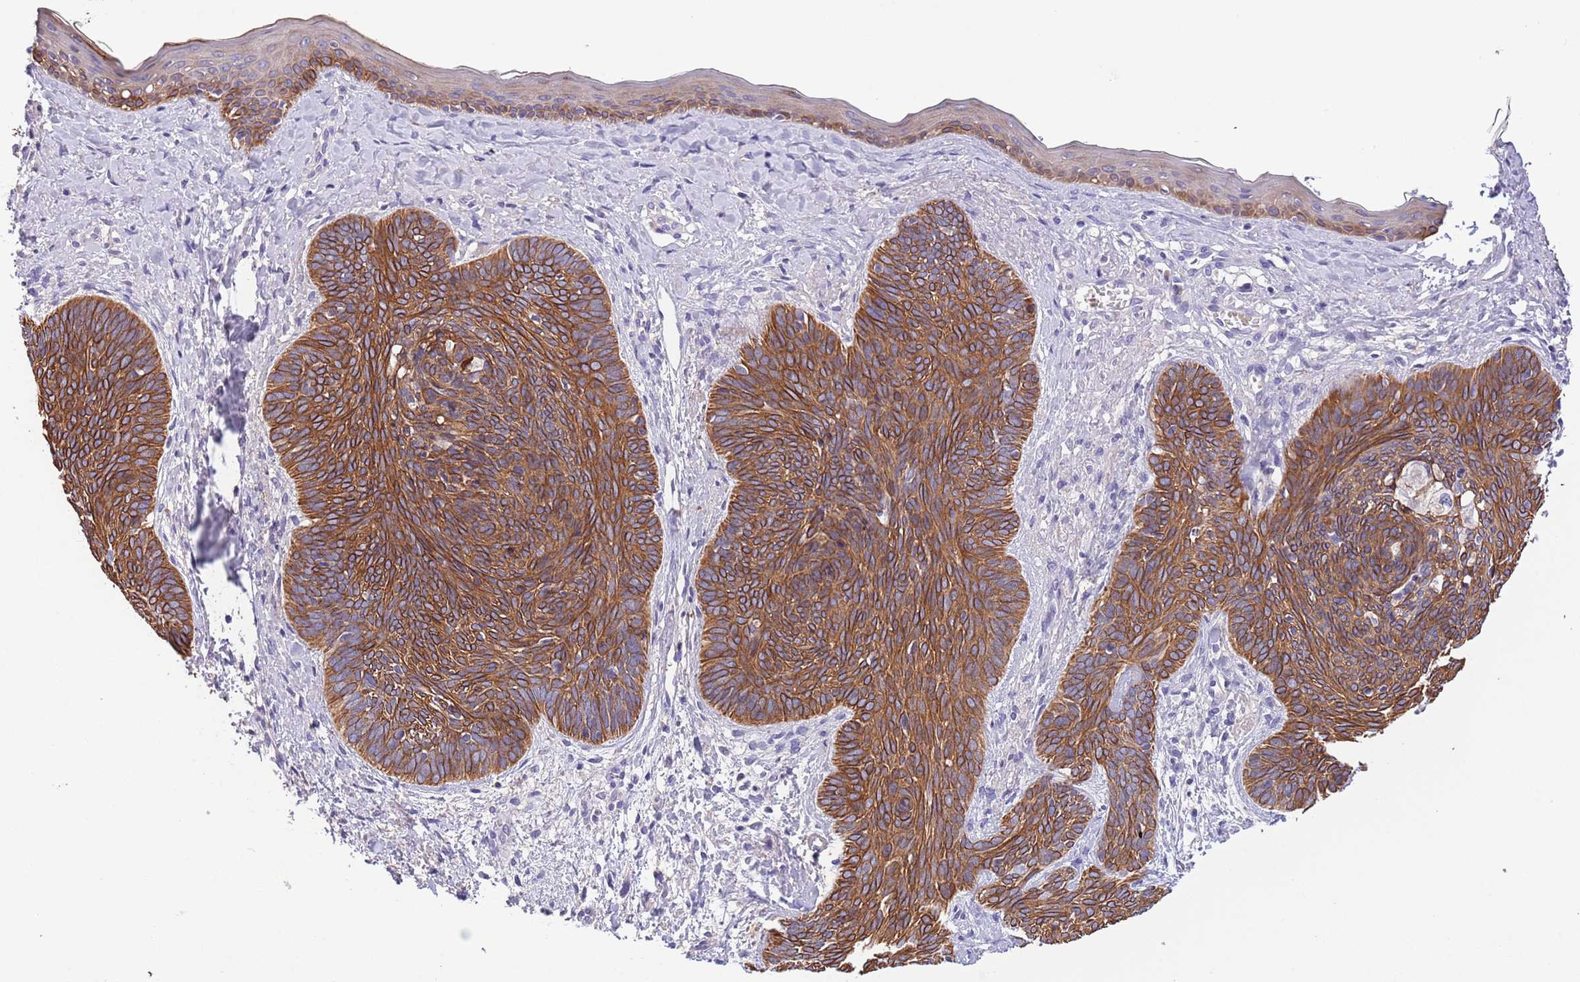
{"staining": {"intensity": "strong", "quantity": ">75%", "location": "cytoplasmic/membranous"}, "tissue": "skin cancer", "cell_type": "Tumor cells", "image_type": "cancer", "snomed": [{"axis": "morphology", "description": "Basal cell carcinoma"}, {"axis": "topography", "description": "Skin"}], "caption": "A brown stain highlights strong cytoplasmic/membranous staining of a protein in human basal cell carcinoma (skin) tumor cells.", "gene": "ZNF658", "patient": {"sex": "female", "age": 81}}